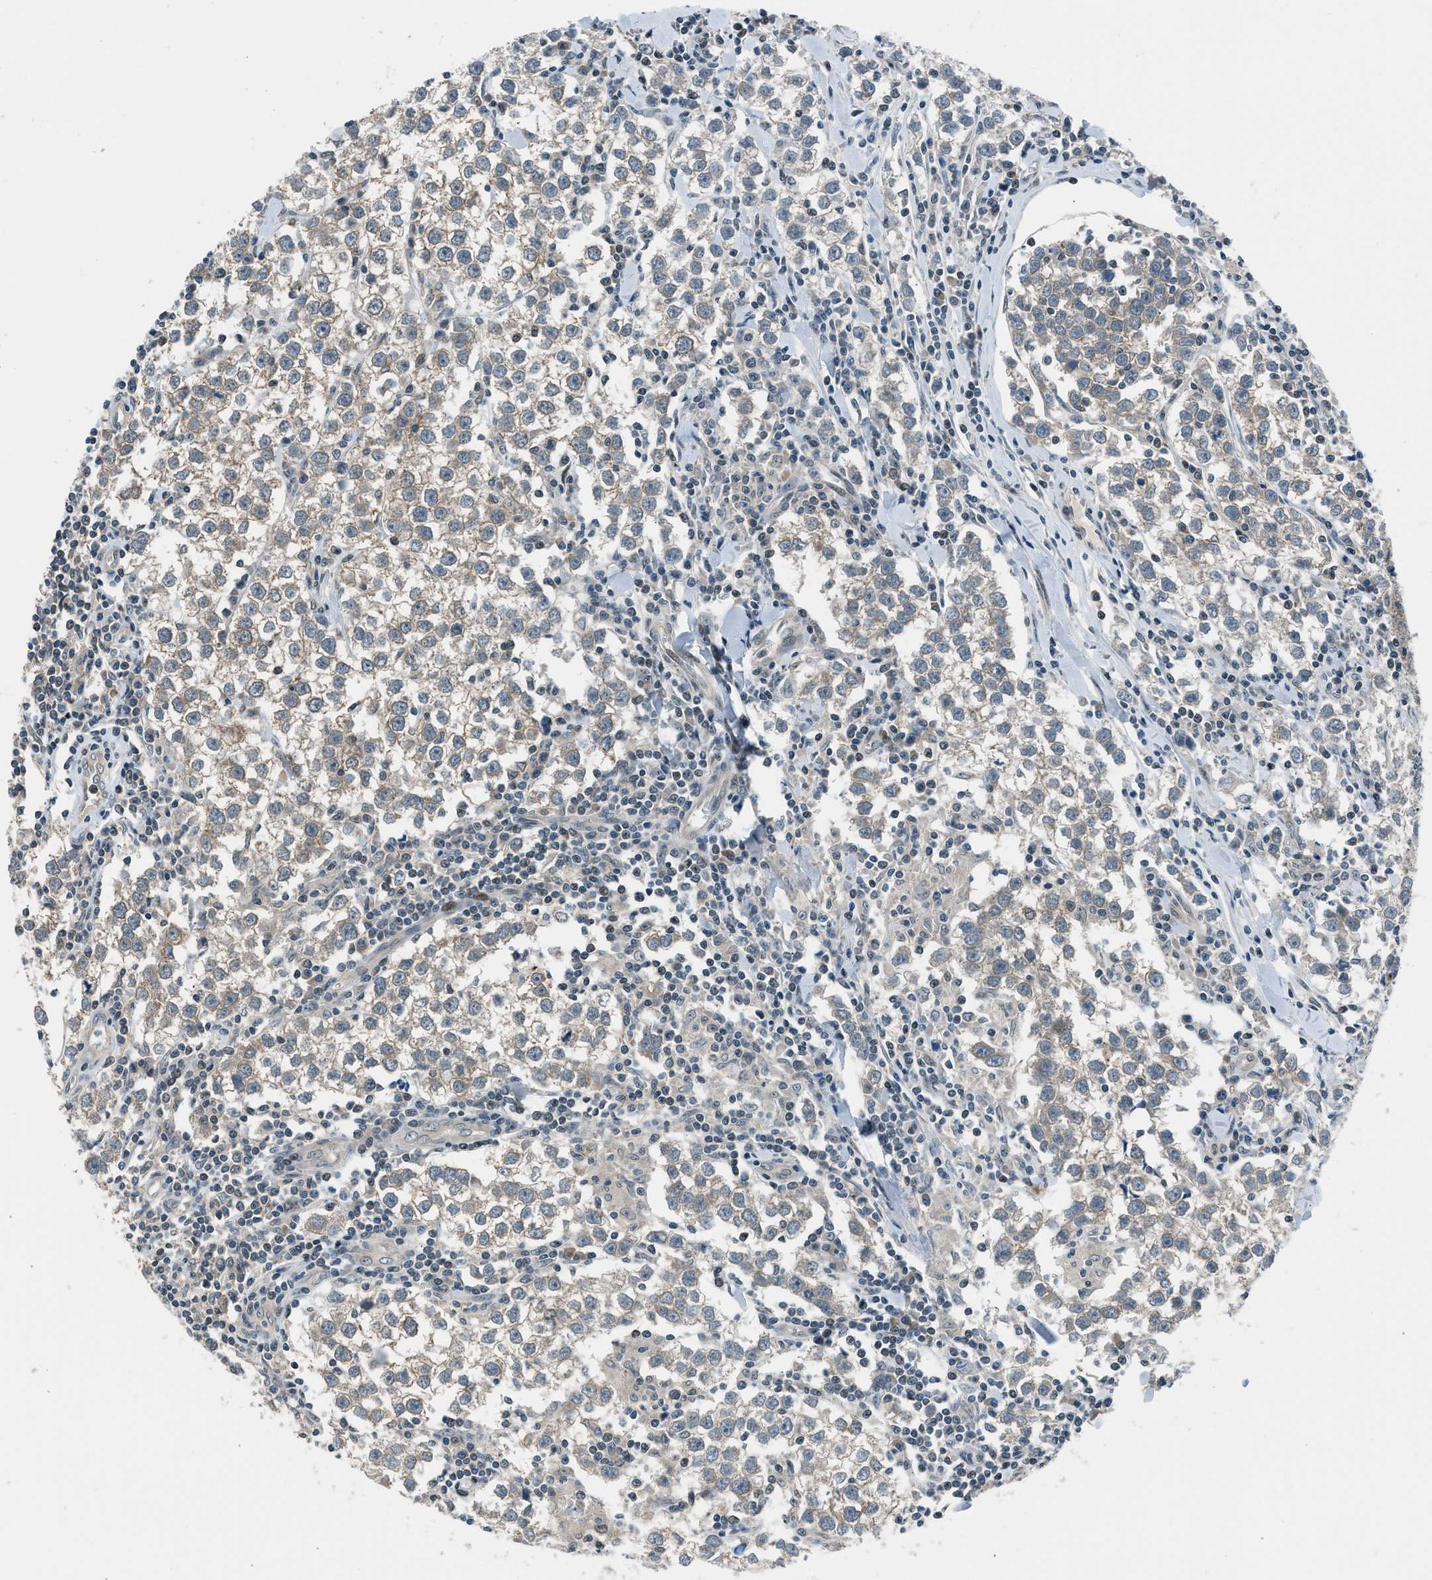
{"staining": {"intensity": "weak", "quantity": "25%-75%", "location": "cytoplasmic/membranous"}, "tissue": "testis cancer", "cell_type": "Tumor cells", "image_type": "cancer", "snomed": [{"axis": "morphology", "description": "Seminoma, NOS"}, {"axis": "morphology", "description": "Carcinoma, Embryonal, NOS"}, {"axis": "topography", "description": "Testis"}], "caption": "The photomicrograph demonstrates immunohistochemical staining of testis embryonal carcinoma. There is weak cytoplasmic/membranous staining is identified in about 25%-75% of tumor cells.", "gene": "LMLN", "patient": {"sex": "male", "age": 36}}